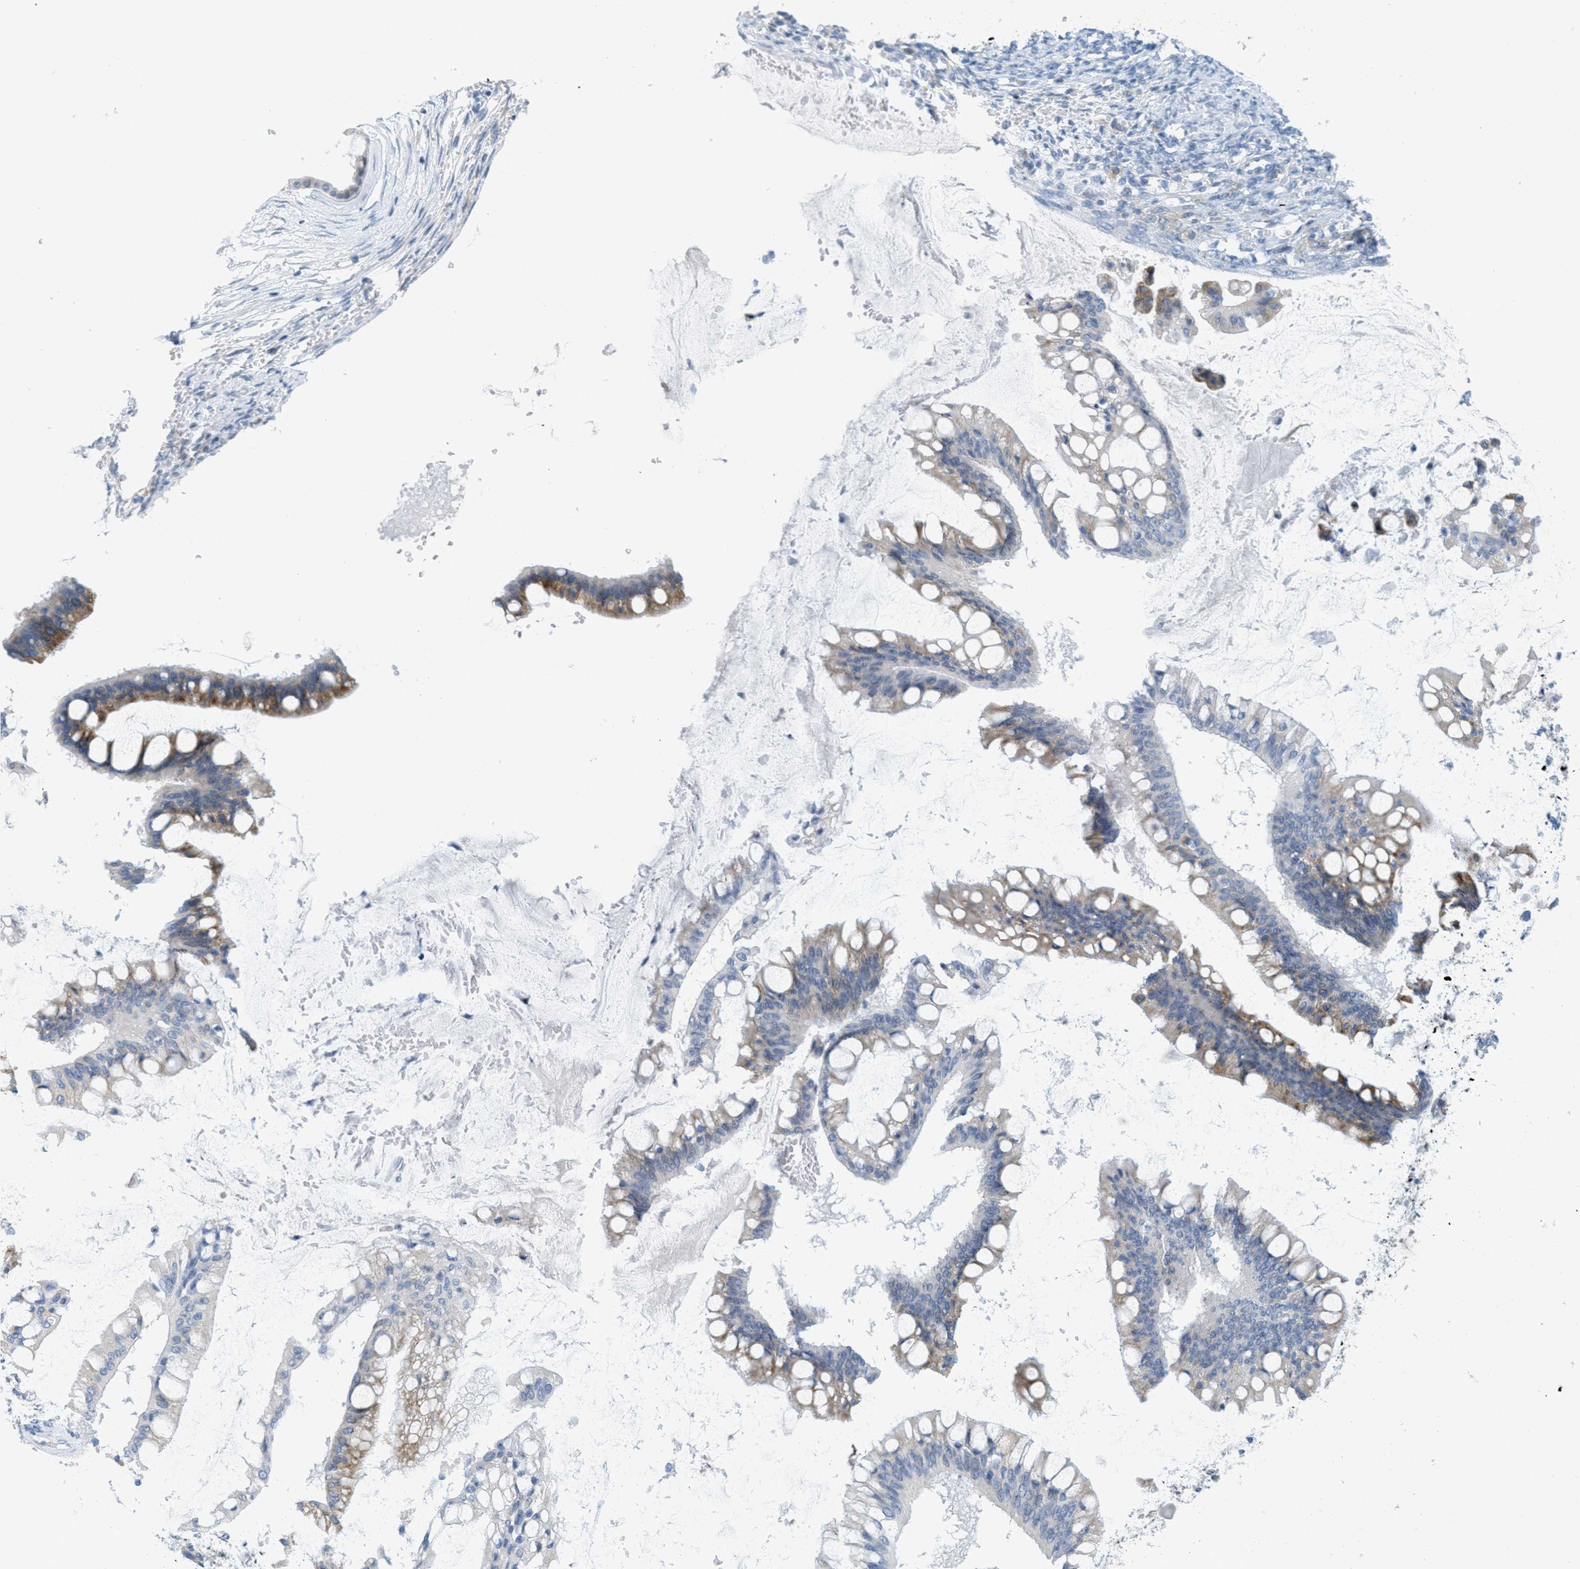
{"staining": {"intensity": "moderate", "quantity": ">75%", "location": "cytoplasmic/membranous"}, "tissue": "ovarian cancer", "cell_type": "Tumor cells", "image_type": "cancer", "snomed": [{"axis": "morphology", "description": "Cystadenocarcinoma, mucinous, NOS"}, {"axis": "topography", "description": "Ovary"}], "caption": "Protein analysis of ovarian cancer tissue reveals moderate cytoplasmic/membranous expression in about >75% of tumor cells.", "gene": "TEX264", "patient": {"sex": "female", "age": 73}}